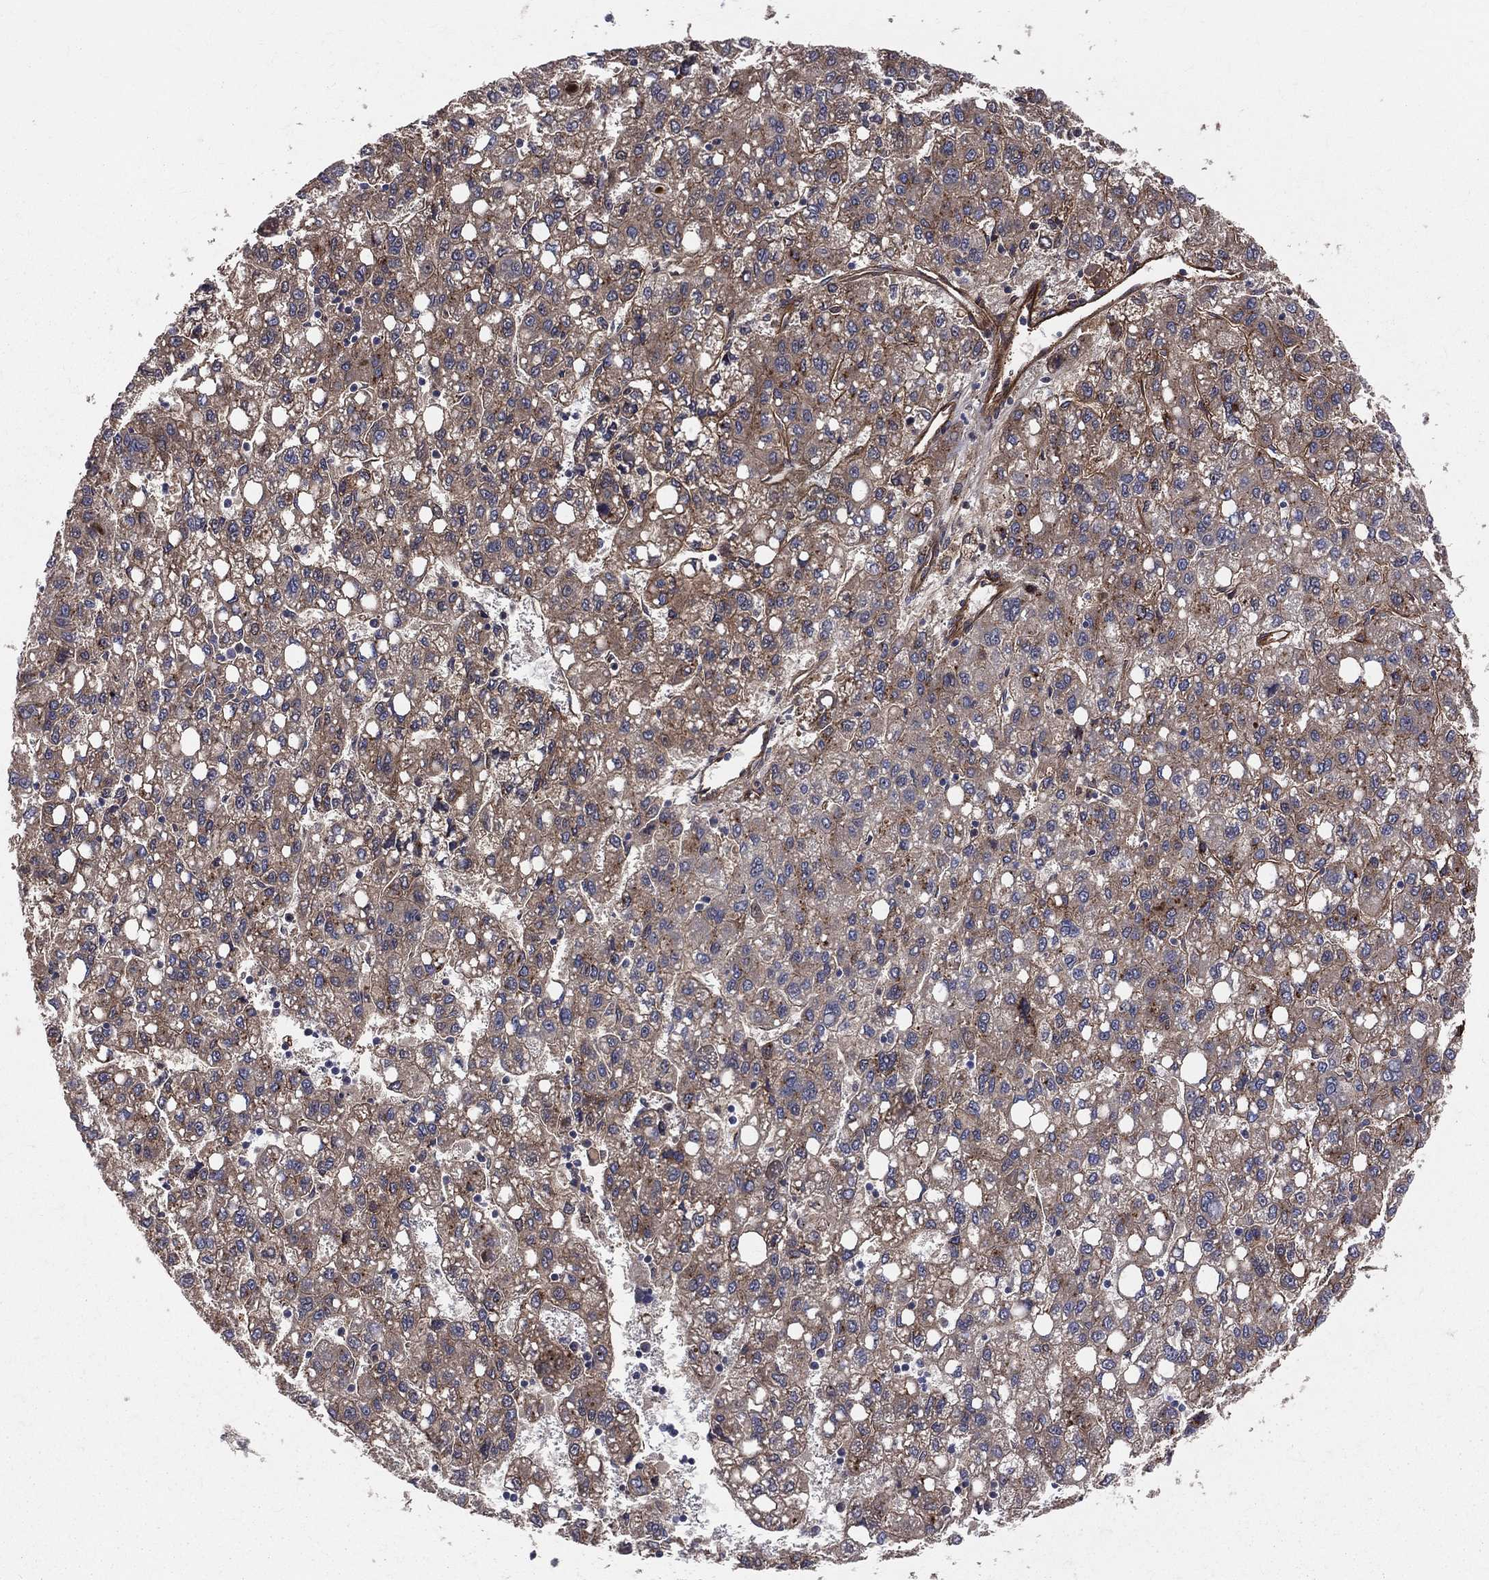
{"staining": {"intensity": "moderate", "quantity": ">75%", "location": "cytoplasmic/membranous"}, "tissue": "liver cancer", "cell_type": "Tumor cells", "image_type": "cancer", "snomed": [{"axis": "morphology", "description": "Carcinoma, Hepatocellular, NOS"}, {"axis": "topography", "description": "Liver"}], "caption": "Moderate cytoplasmic/membranous staining is seen in about >75% of tumor cells in liver cancer (hepatocellular carcinoma).", "gene": "ENTPD1", "patient": {"sex": "female", "age": 82}}